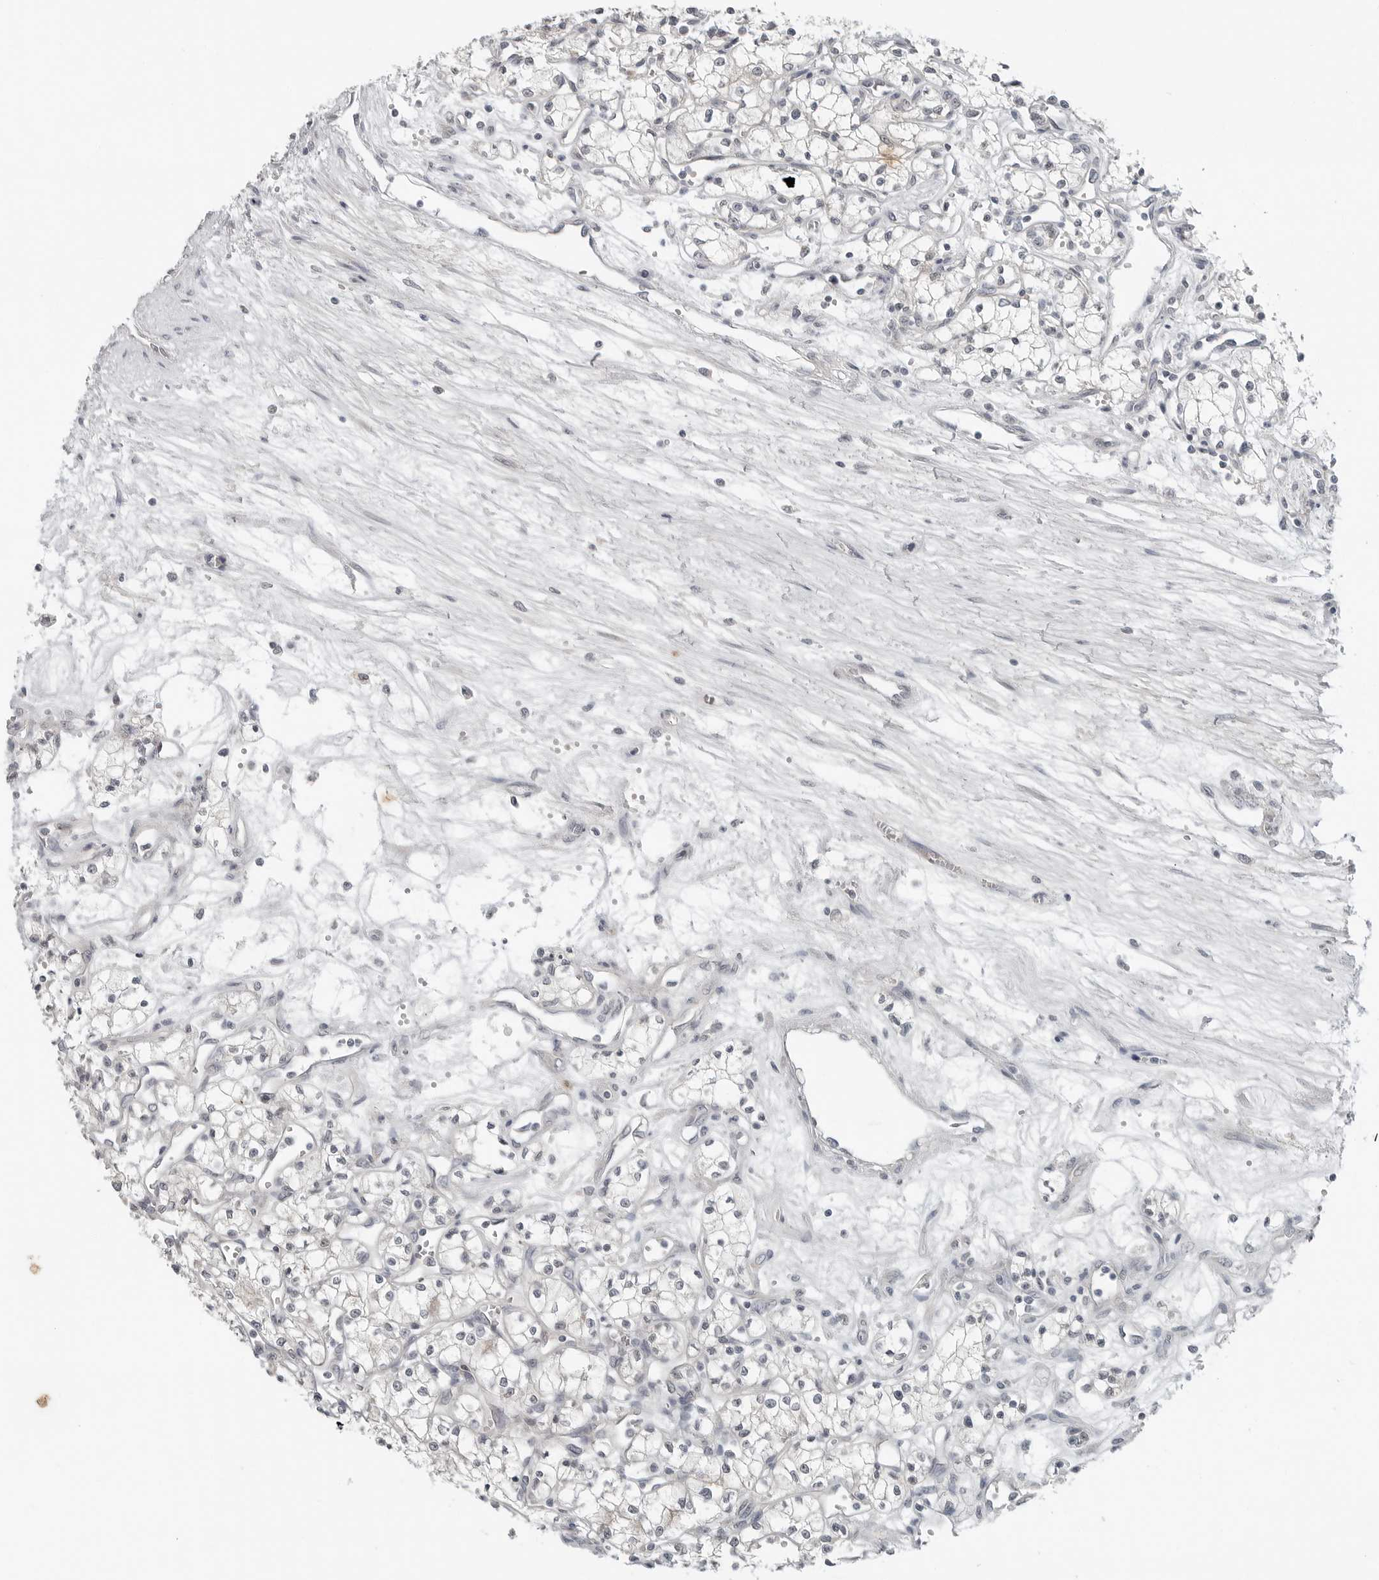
{"staining": {"intensity": "negative", "quantity": "none", "location": "none"}, "tissue": "renal cancer", "cell_type": "Tumor cells", "image_type": "cancer", "snomed": [{"axis": "morphology", "description": "Adenocarcinoma, NOS"}, {"axis": "topography", "description": "Kidney"}], "caption": "There is no significant positivity in tumor cells of adenocarcinoma (renal).", "gene": "FCRLB", "patient": {"sex": "male", "age": 59}}